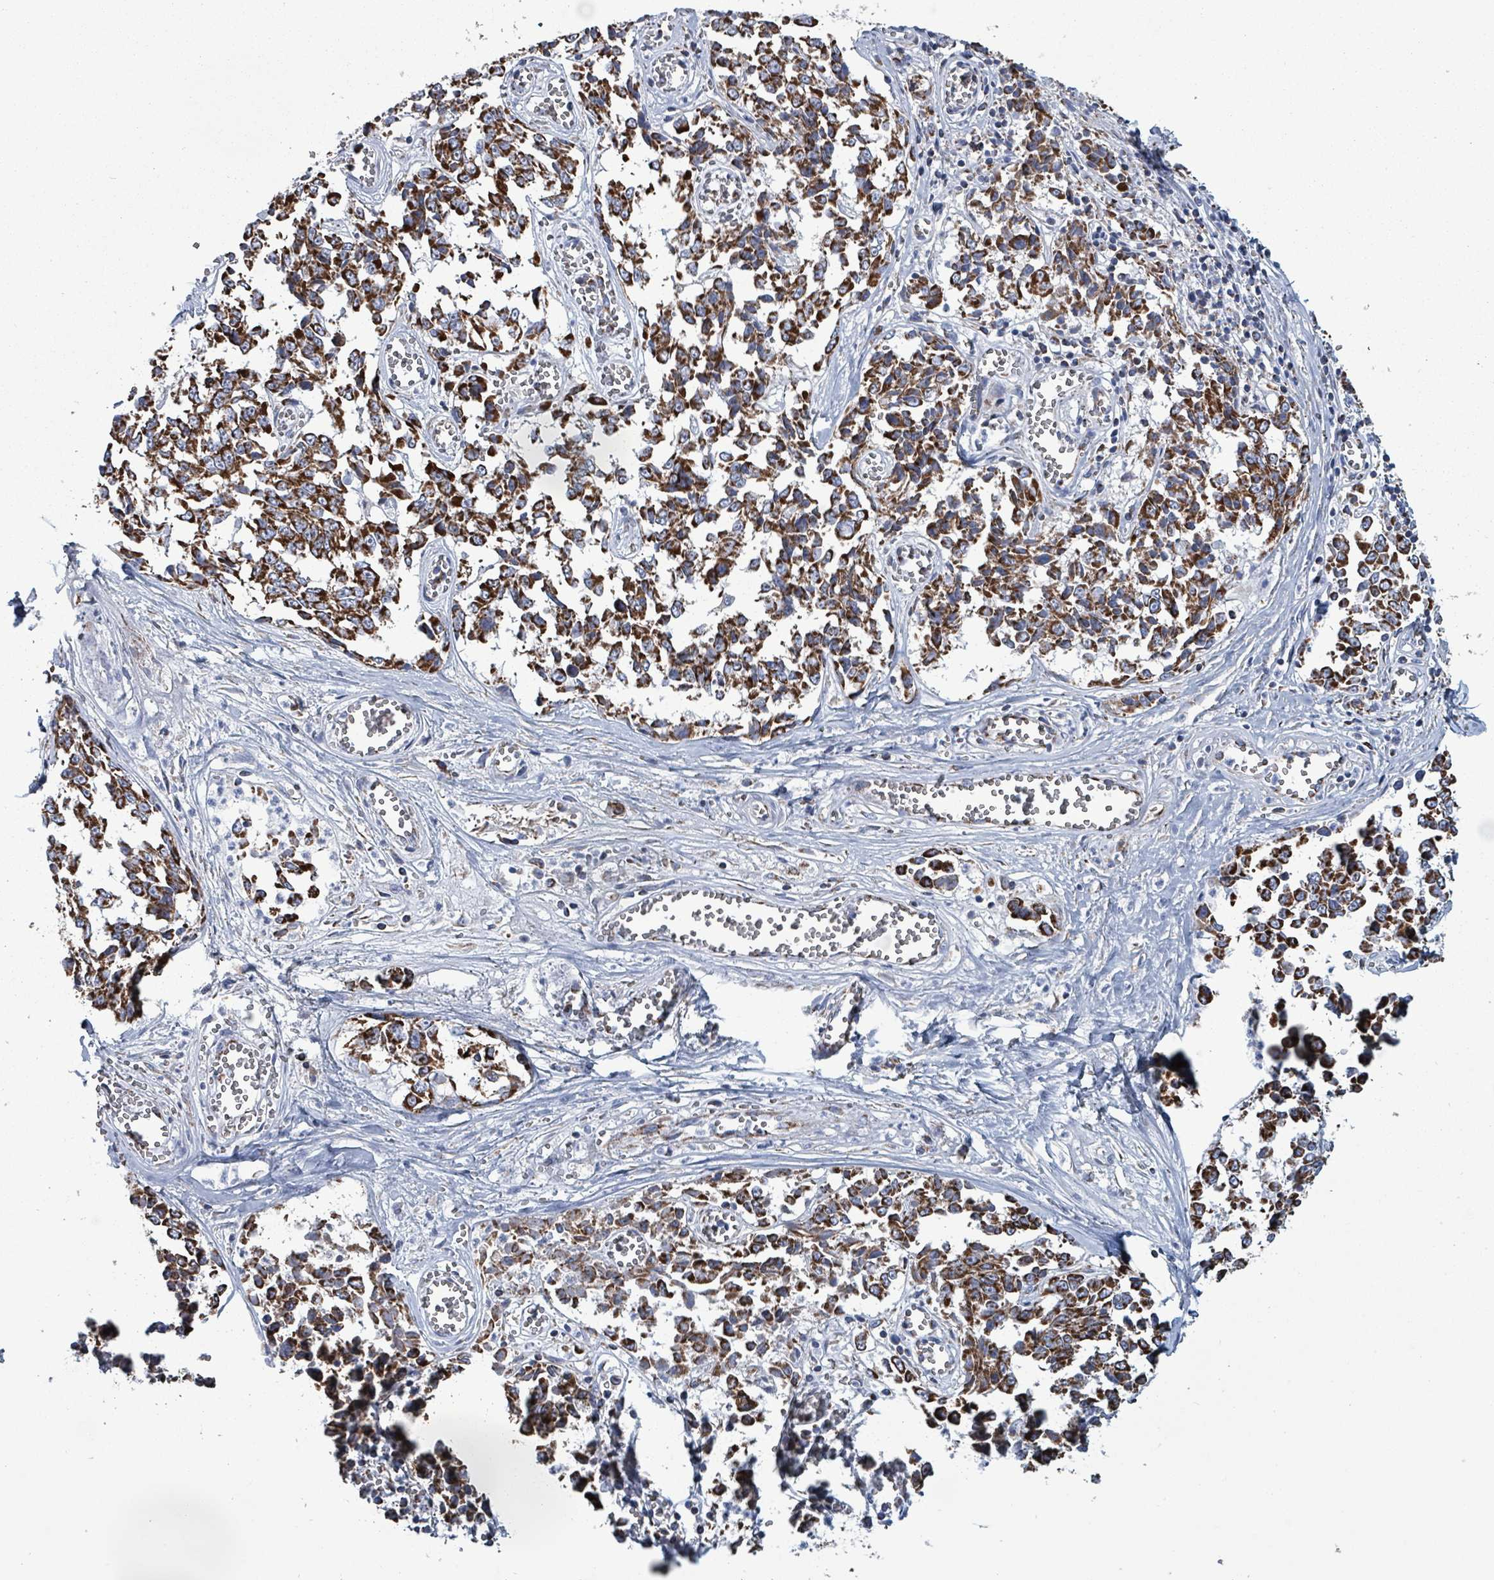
{"staining": {"intensity": "strong", "quantity": ">75%", "location": "cytoplasmic/membranous"}, "tissue": "melanoma", "cell_type": "Tumor cells", "image_type": "cancer", "snomed": [{"axis": "morphology", "description": "Malignant melanoma, NOS"}, {"axis": "topography", "description": "Skin"}], "caption": "Immunohistochemical staining of malignant melanoma exhibits high levels of strong cytoplasmic/membranous expression in about >75% of tumor cells.", "gene": "IDH3B", "patient": {"sex": "female", "age": 64}}